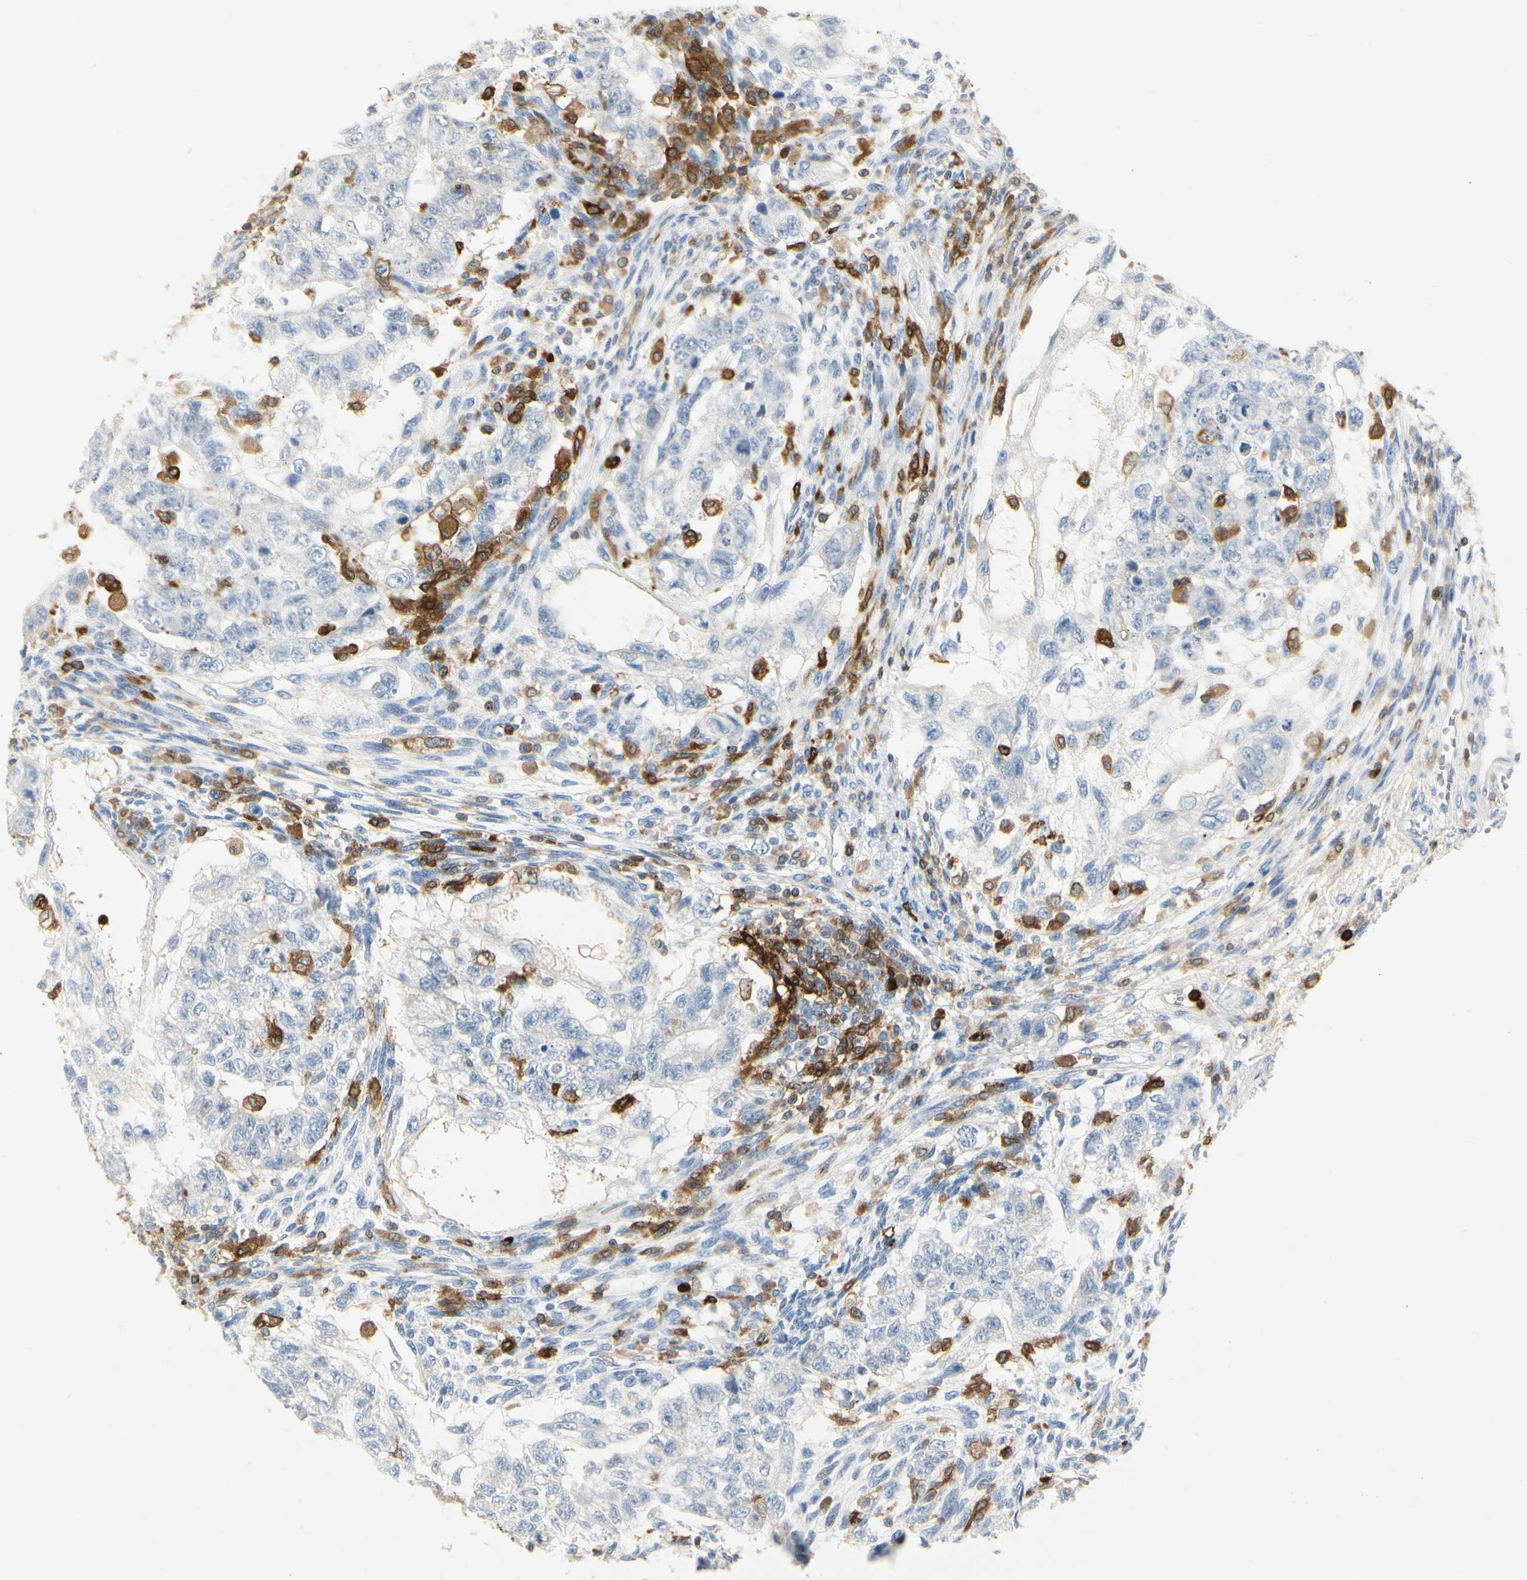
{"staining": {"intensity": "negative", "quantity": "none", "location": "none"}, "tissue": "testis cancer", "cell_type": "Tumor cells", "image_type": "cancer", "snomed": [{"axis": "morphology", "description": "Normal tissue, NOS"}, {"axis": "morphology", "description": "Carcinoma, Embryonal, NOS"}, {"axis": "topography", "description": "Testis"}], "caption": "IHC histopathology image of human testis cancer stained for a protein (brown), which displays no staining in tumor cells.", "gene": "ITGB2", "patient": {"sex": "male", "age": 36}}